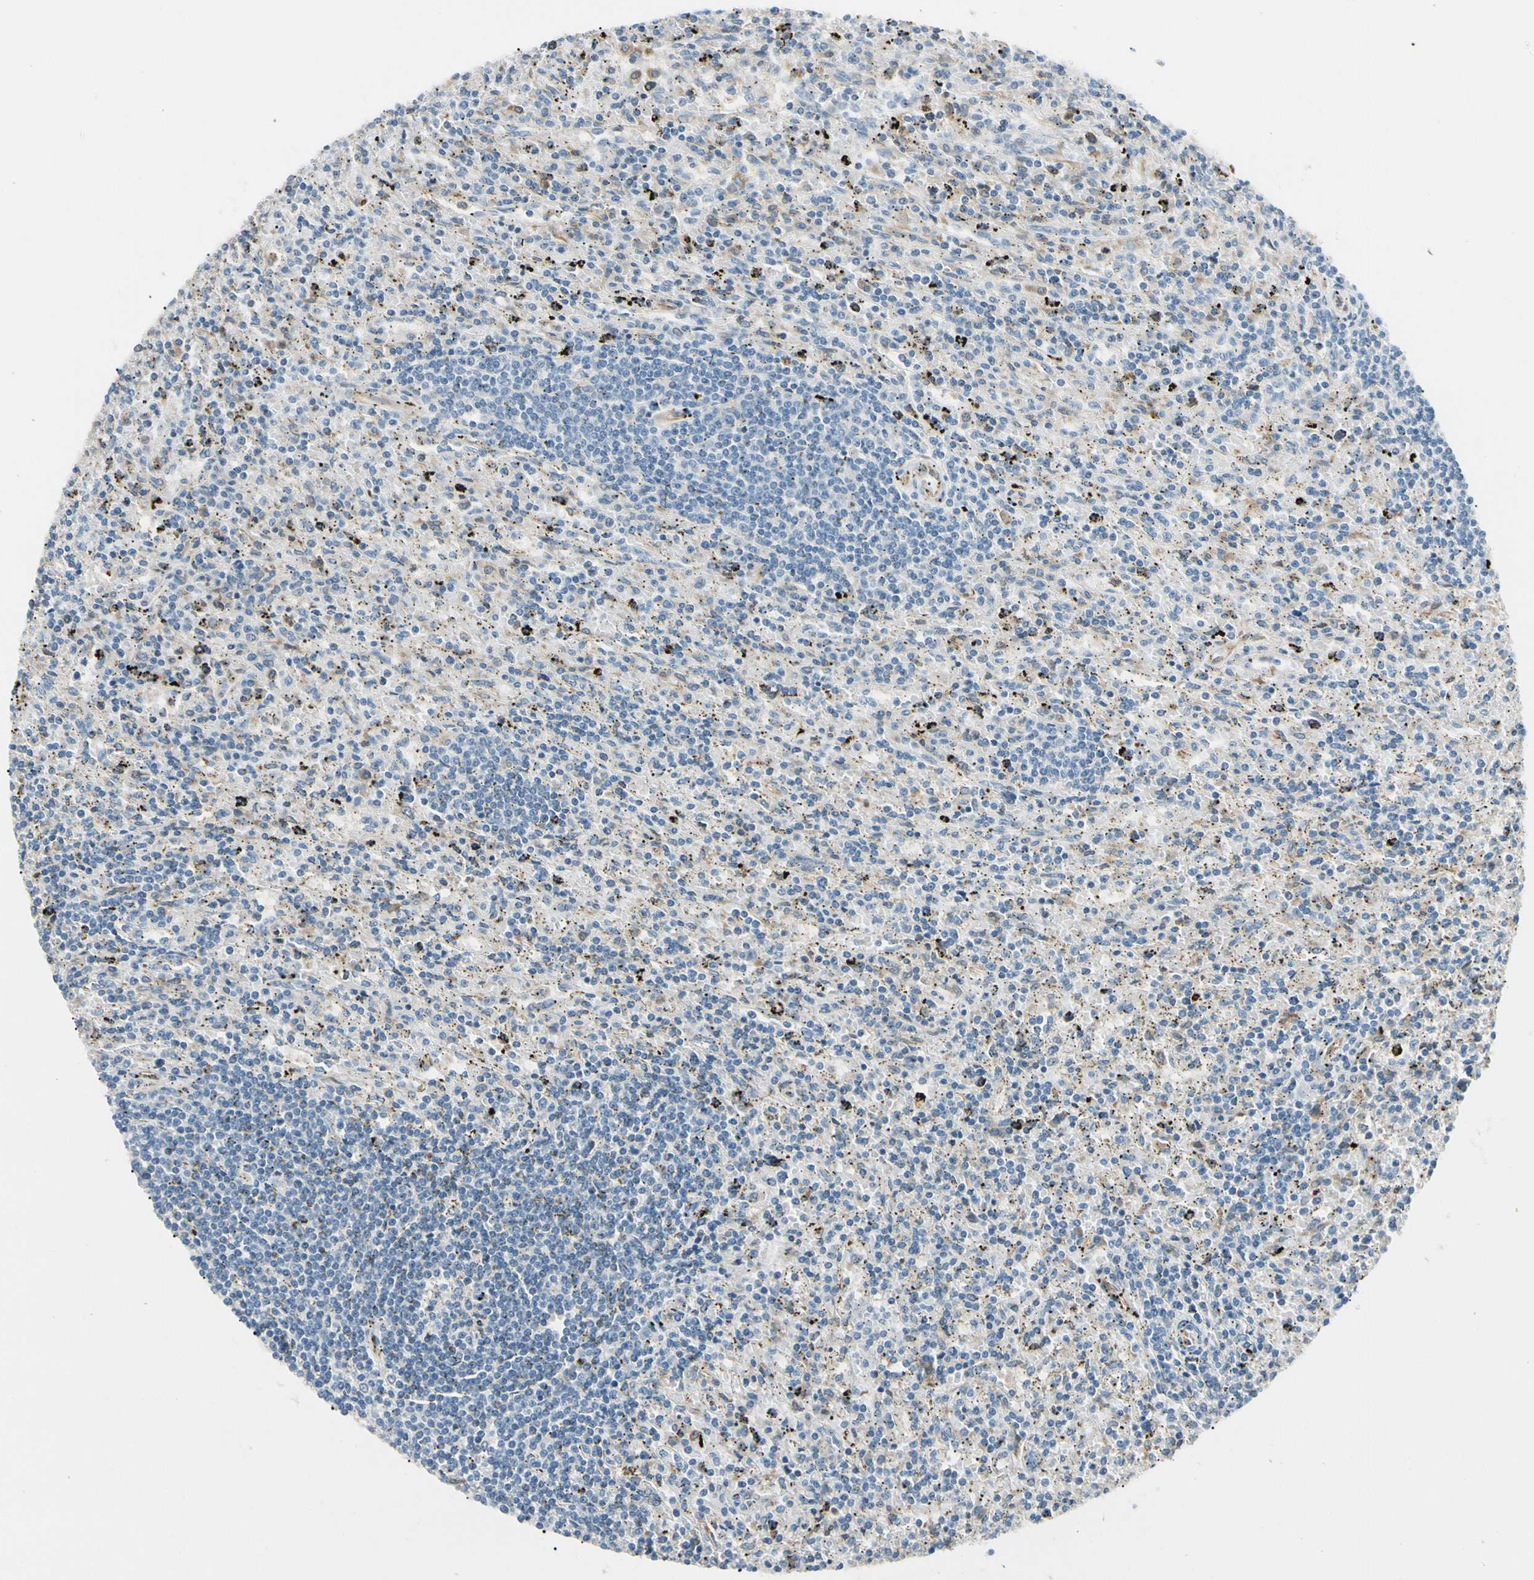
{"staining": {"intensity": "negative", "quantity": "none", "location": "none"}, "tissue": "lymphoma", "cell_type": "Tumor cells", "image_type": "cancer", "snomed": [{"axis": "morphology", "description": "Malignant lymphoma, non-Hodgkin's type, Low grade"}, {"axis": "topography", "description": "Spleen"}], "caption": "Tumor cells are negative for protein expression in human low-grade malignant lymphoma, non-Hodgkin's type.", "gene": "LPCAT2", "patient": {"sex": "male", "age": 76}}